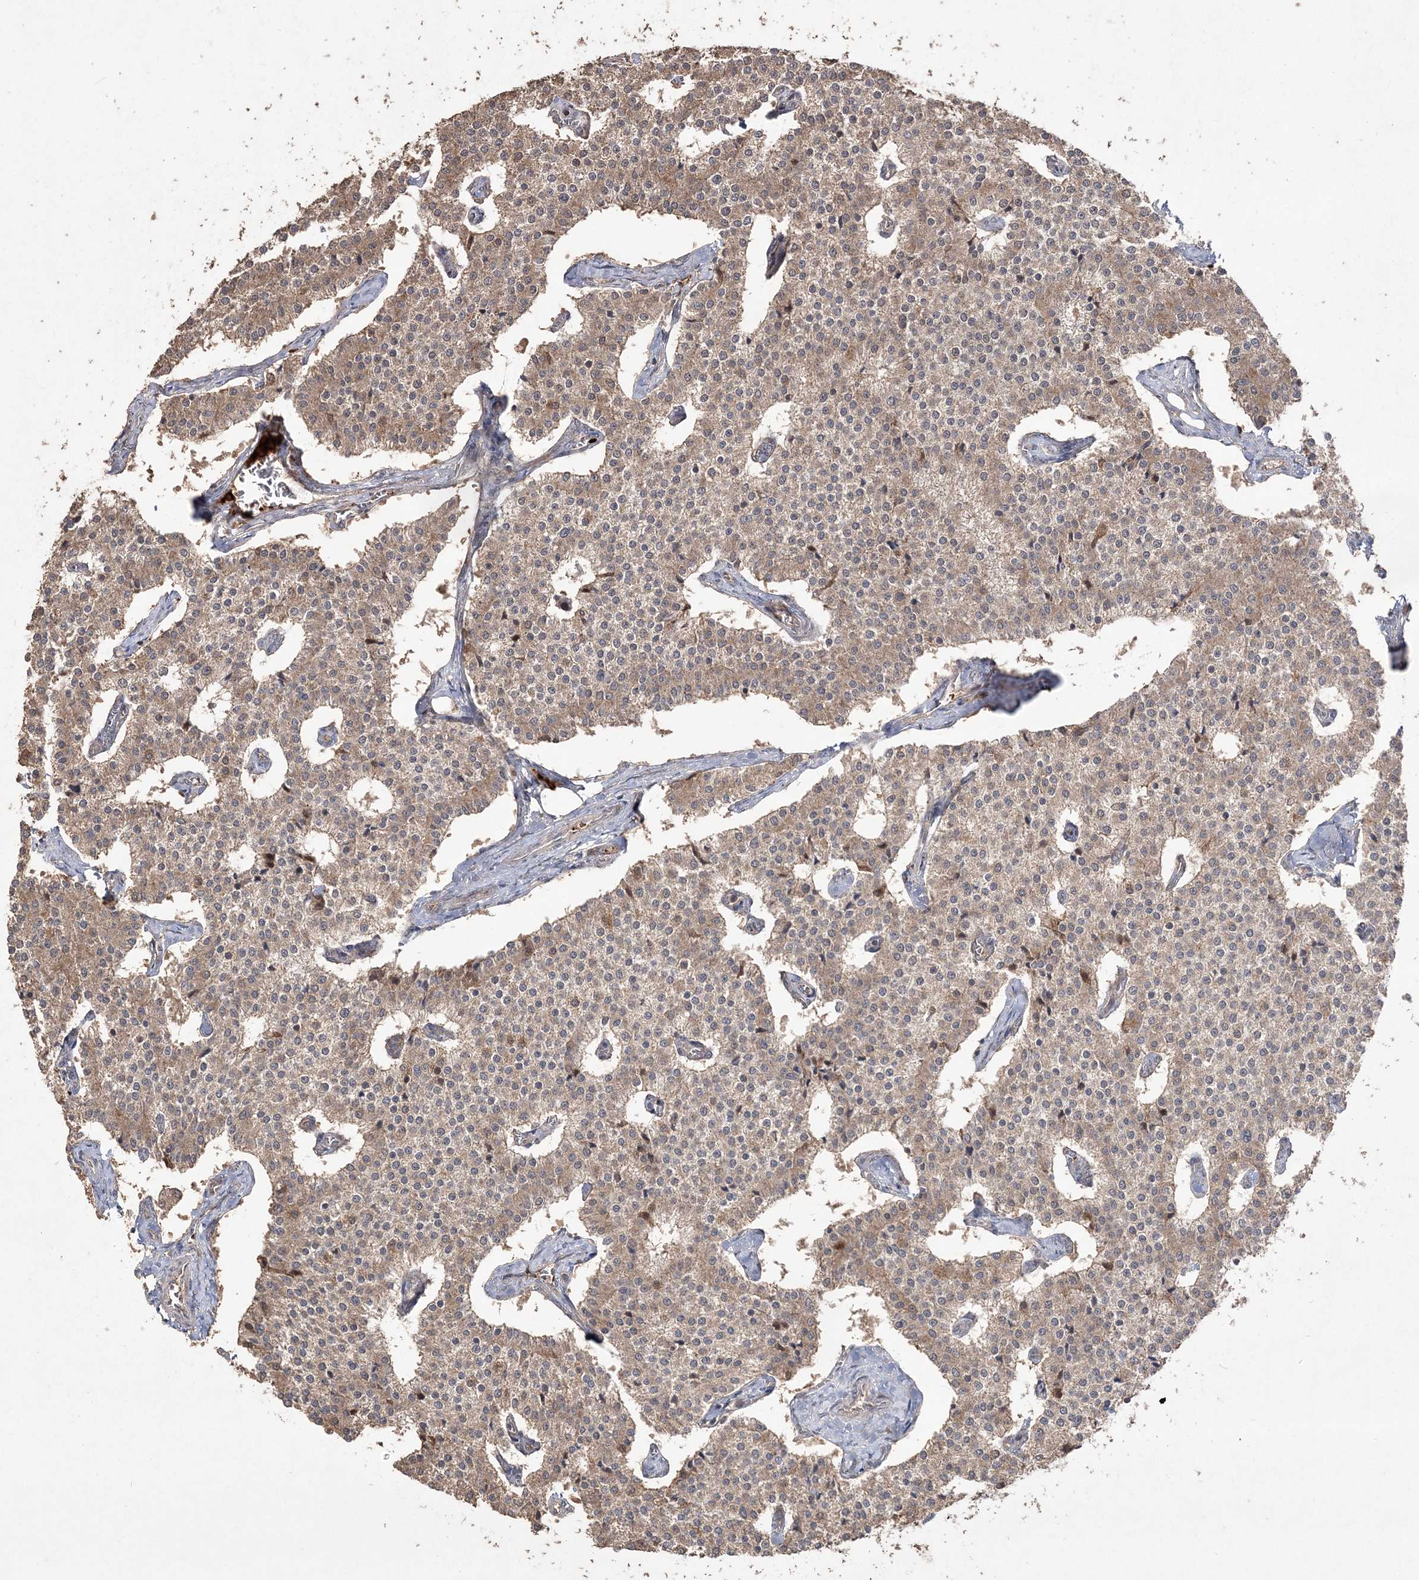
{"staining": {"intensity": "moderate", "quantity": ">75%", "location": "cytoplasmic/membranous"}, "tissue": "carcinoid", "cell_type": "Tumor cells", "image_type": "cancer", "snomed": [{"axis": "morphology", "description": "Carcinoid, malignant, NOS"}, {"axis": "topography", "description": "Colon"}], "caption": "Moderate cytoplasmic/membranous positivity is present in approximately >75% of tumor cells in malignant carcinoid. (DAB IHC with brightfield microscopy, high magnification).", "gene": "EHHADH", "patient": {"sex": "female", "age": 52}}